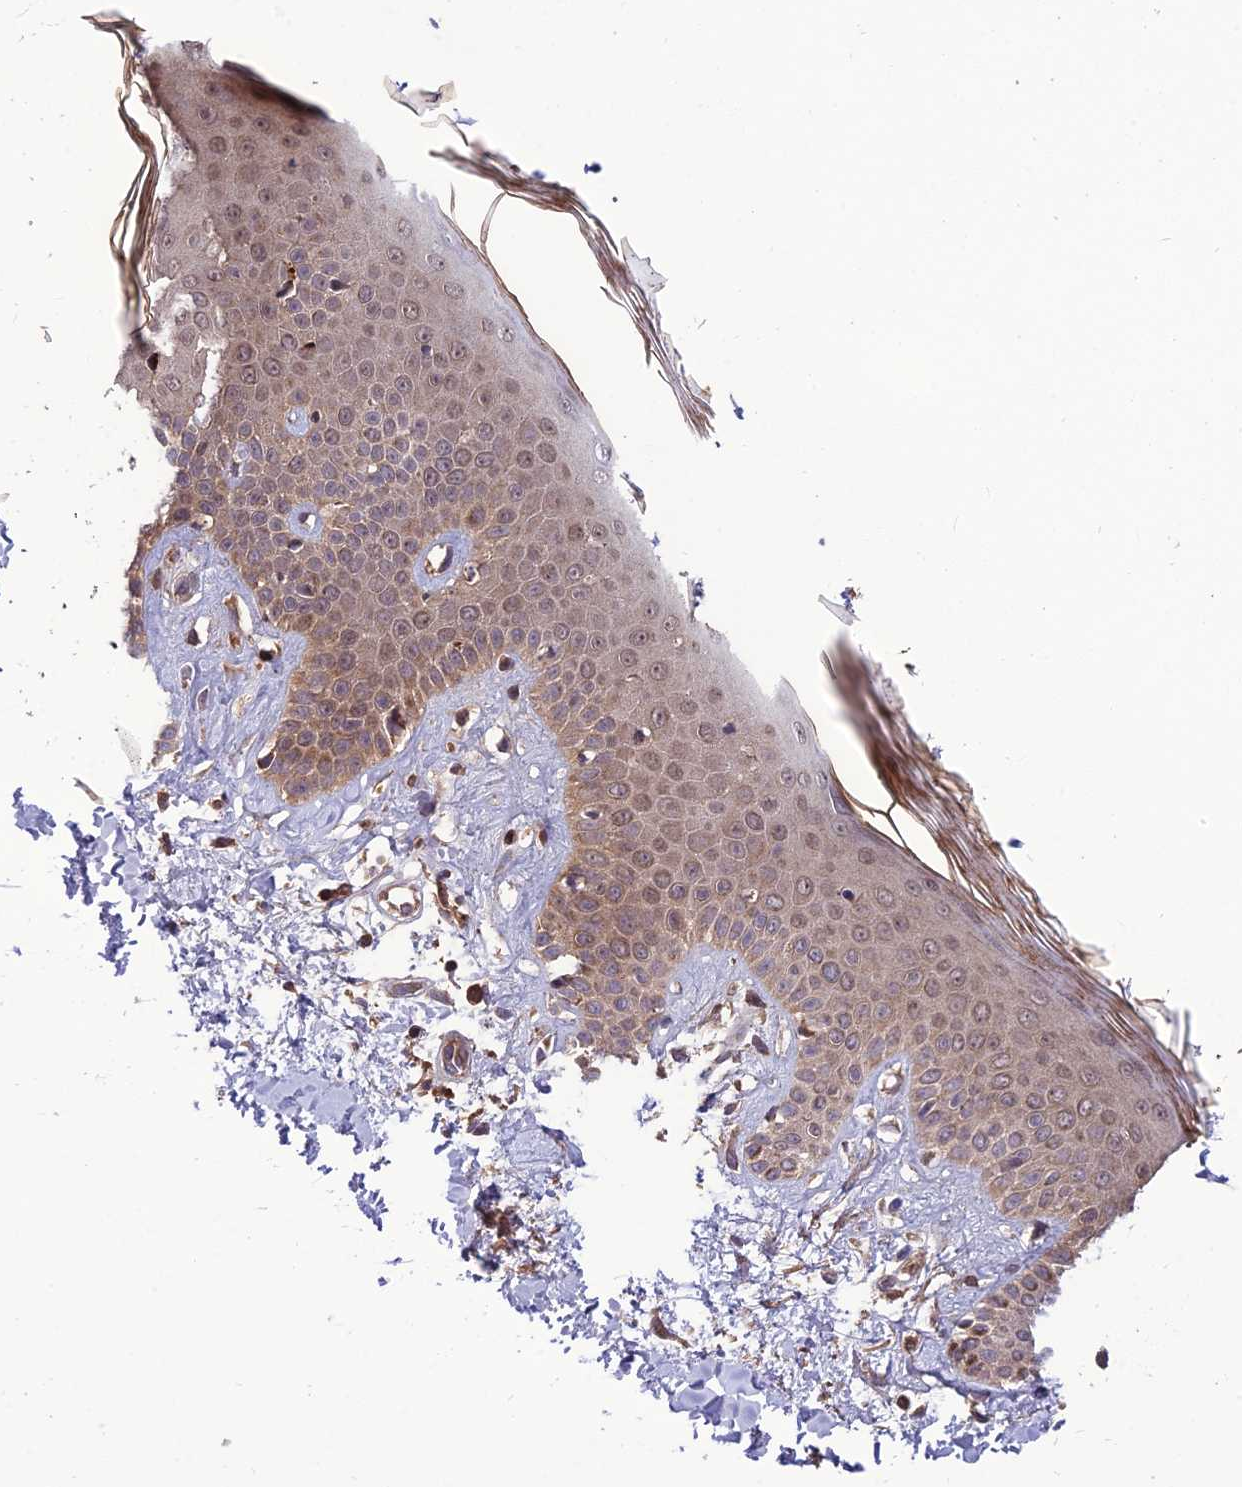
{"staining": {"intensity": "moderate", "quantity": "25%-75%", "location": "cytoplasmic/membranous"}, "tissue": "skin", "cell_type": "Fibroblasts", "image_type": "normal", "snomed": [{"axis": "morphology", "description": "Normal tissue, NOS"}, {"axis": "topography", "description": "Skin"}], "caption": "This is a micrograph of immunohistochemistry staining of normal skin, which shows moderate staining in the cytoplasmic/membranous of fibroblasts.", "gene": "NDUFC1", "patient": {"sex": "female", "age": 64}}